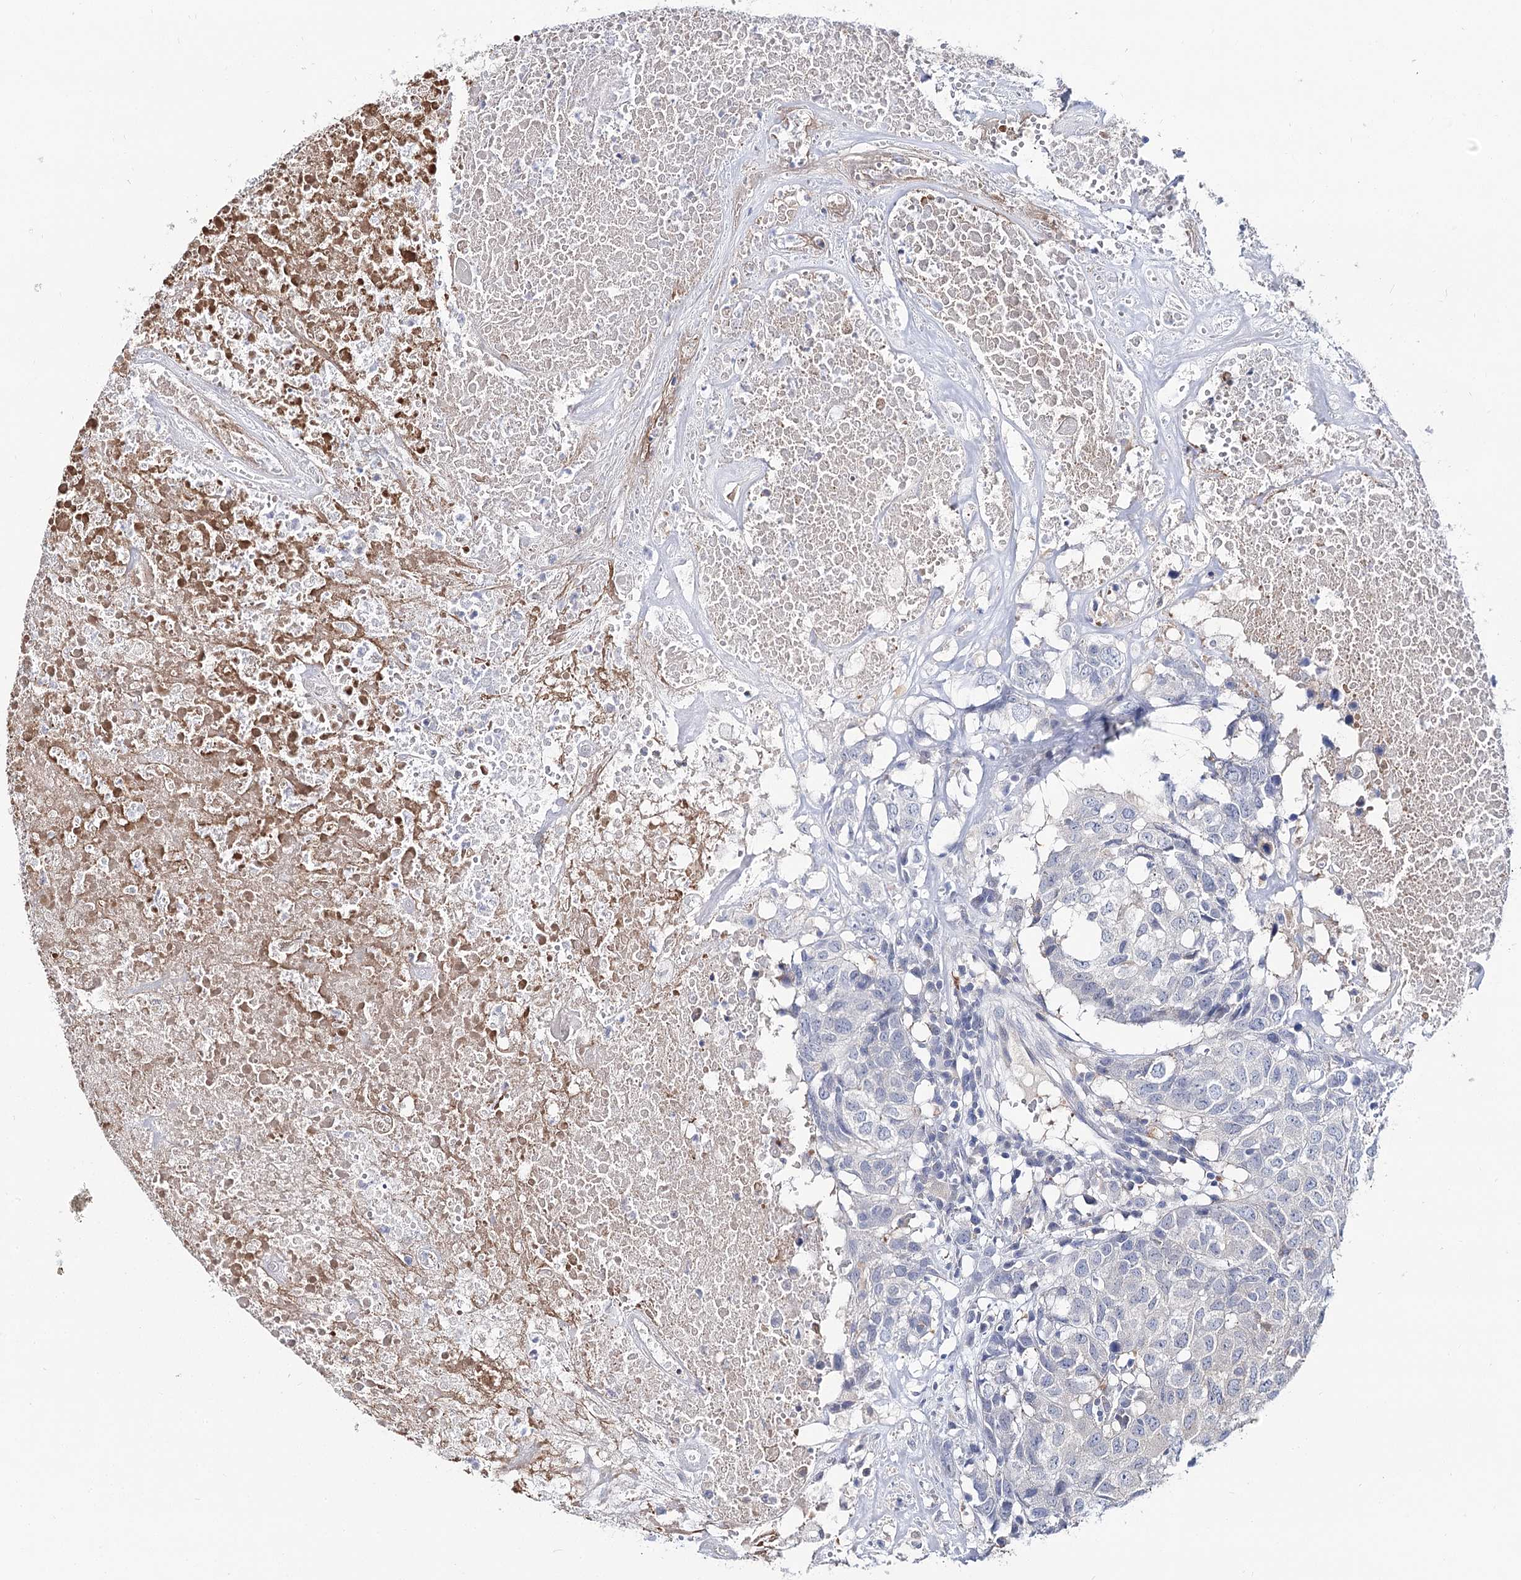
{"staining": {"intensity": "negative", "quantity": "none", "location": "none"}, "tissue": "head and neck cancer", "cell_type": "Tumor cells", "image_type": "cancer", "snomed": [{"axis": "morphology", "description": "Squamous cell carcinoma, NOS"}, {"axis": "topography", "description": "Head-Neck"}], "caption": "IHC of human head and neck squamous cell carcinoma displays no positivity in tumor cells. (DAB IHC with hematoxylin counter stain).", "gene": "UGP2", "patient": {"sex": "male", "age": 66}}